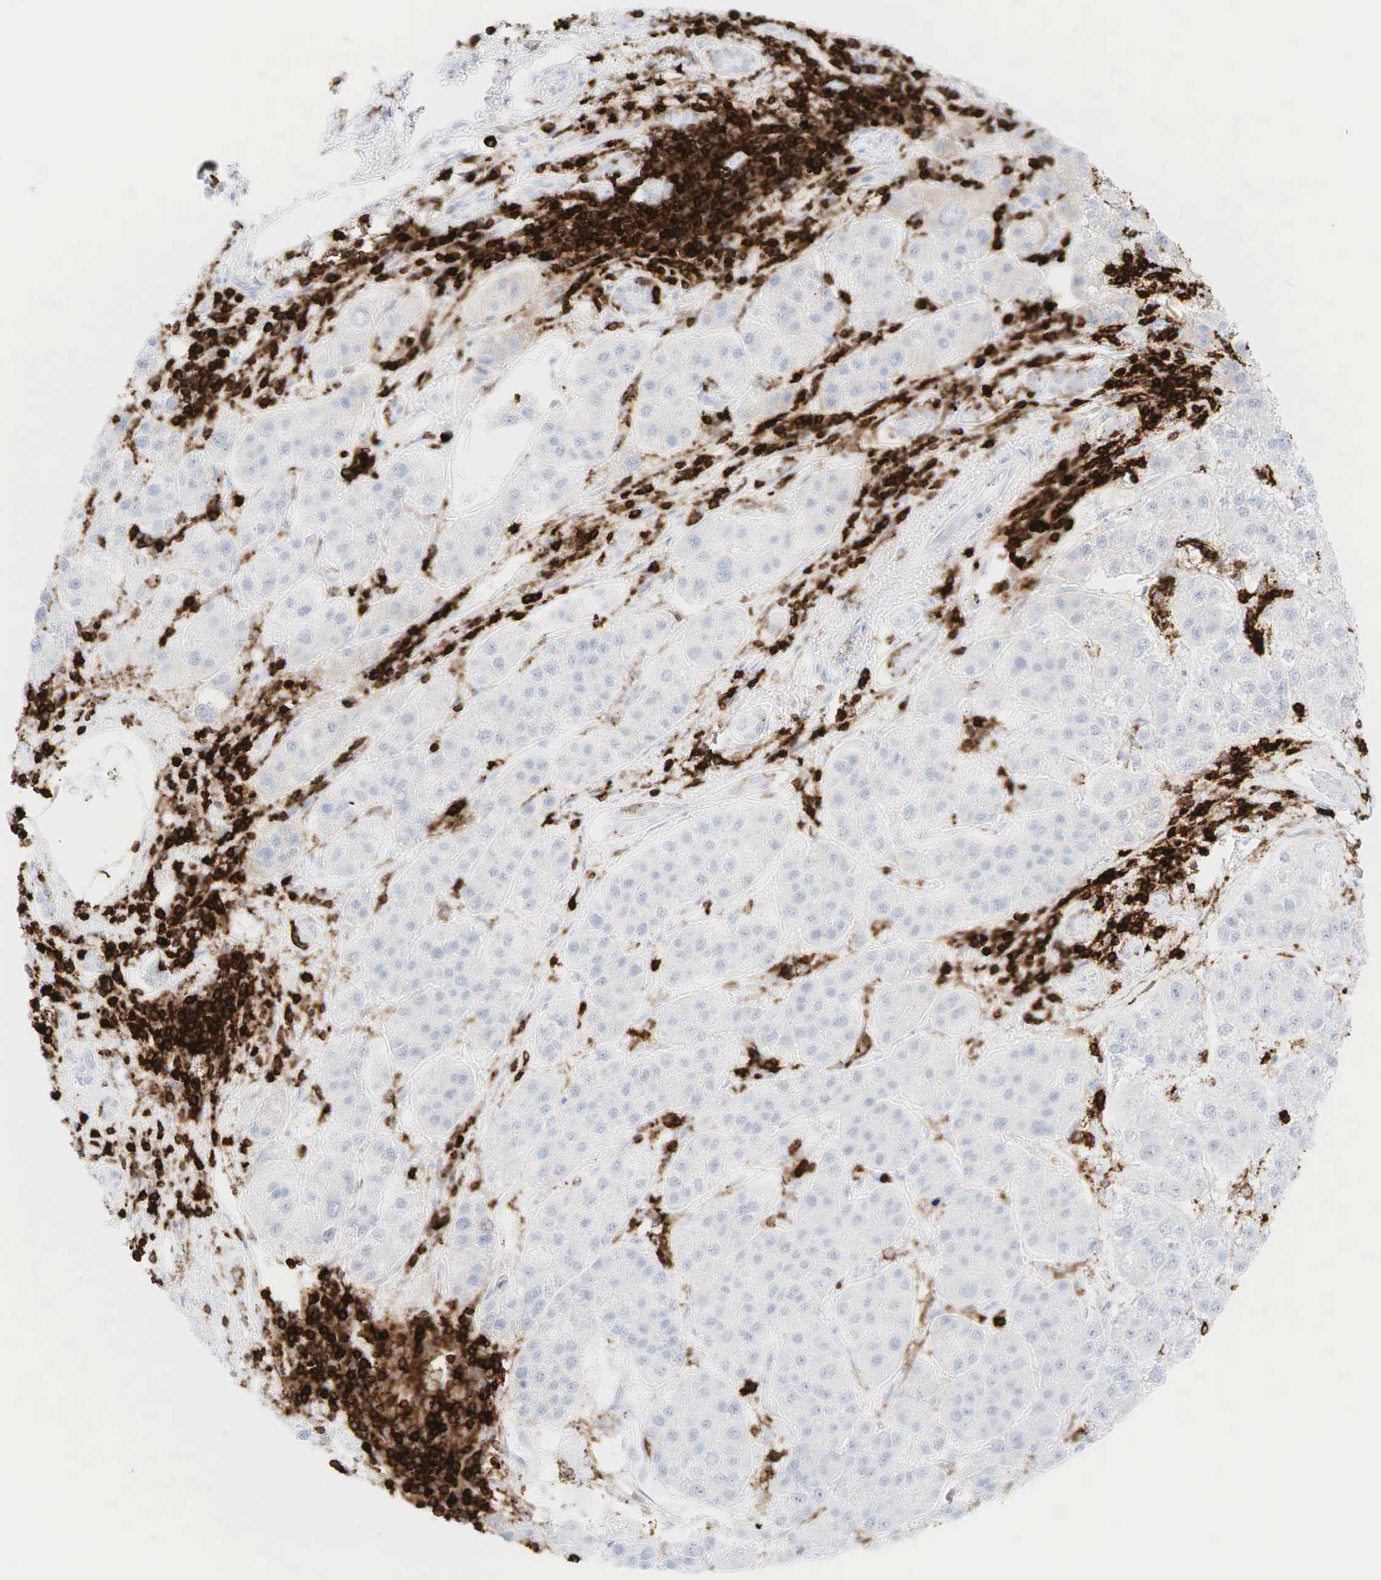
{"staining": {"intensity": "negative", "quantity": "none", "location": "none"}, "tissue": "liver cancer", "cell_type": "Tumor cells", "image_type": "cancer", "snomed": [{"axis": "morphology", "description": "Carcinoma, Hepatocellular, NOS"}, {"axis": "topography", "description": "Liver"}], "caption": "Histopathology image shows no protein expression in tumor cells of hepatocellular carcinoma (liver) tissue. Nuclei are stained in blue.", "gene": "PTPRC", "patient": {"sex": "female", "age": 85}}